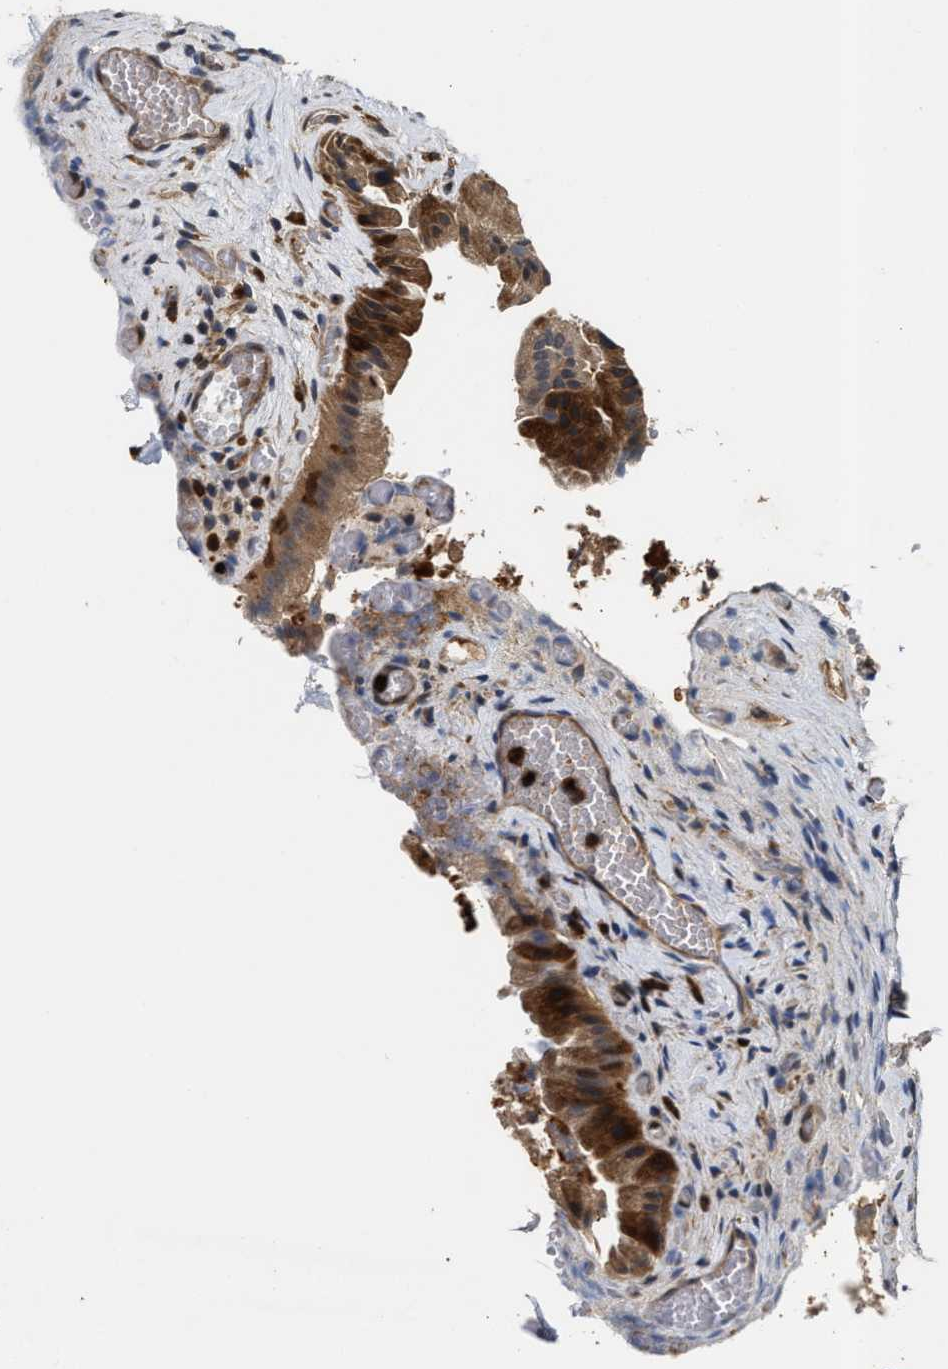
{"staining": {"intensity": "moderate", "quantity": ">75%", "location": "cytoplasmic/membranous"}, "tissue": "gallbladder", "cell_type": "Glandular cells", "image_type": "normal", "snomed": [{"axis": "morphology", "description": "Normal tissue, NOS"}, {"axis": "topography", "description": "Gallbladder"}], "caption": "This photomicrograph reveals immunohistochemistry staining of unremarkable human gallbladder, with medium moderate cytoplasmic/membranous positivity in approximately >75% of glandular cells.", "gene": "OSTF1", "patient": {"sex": "male", "age": 49}}